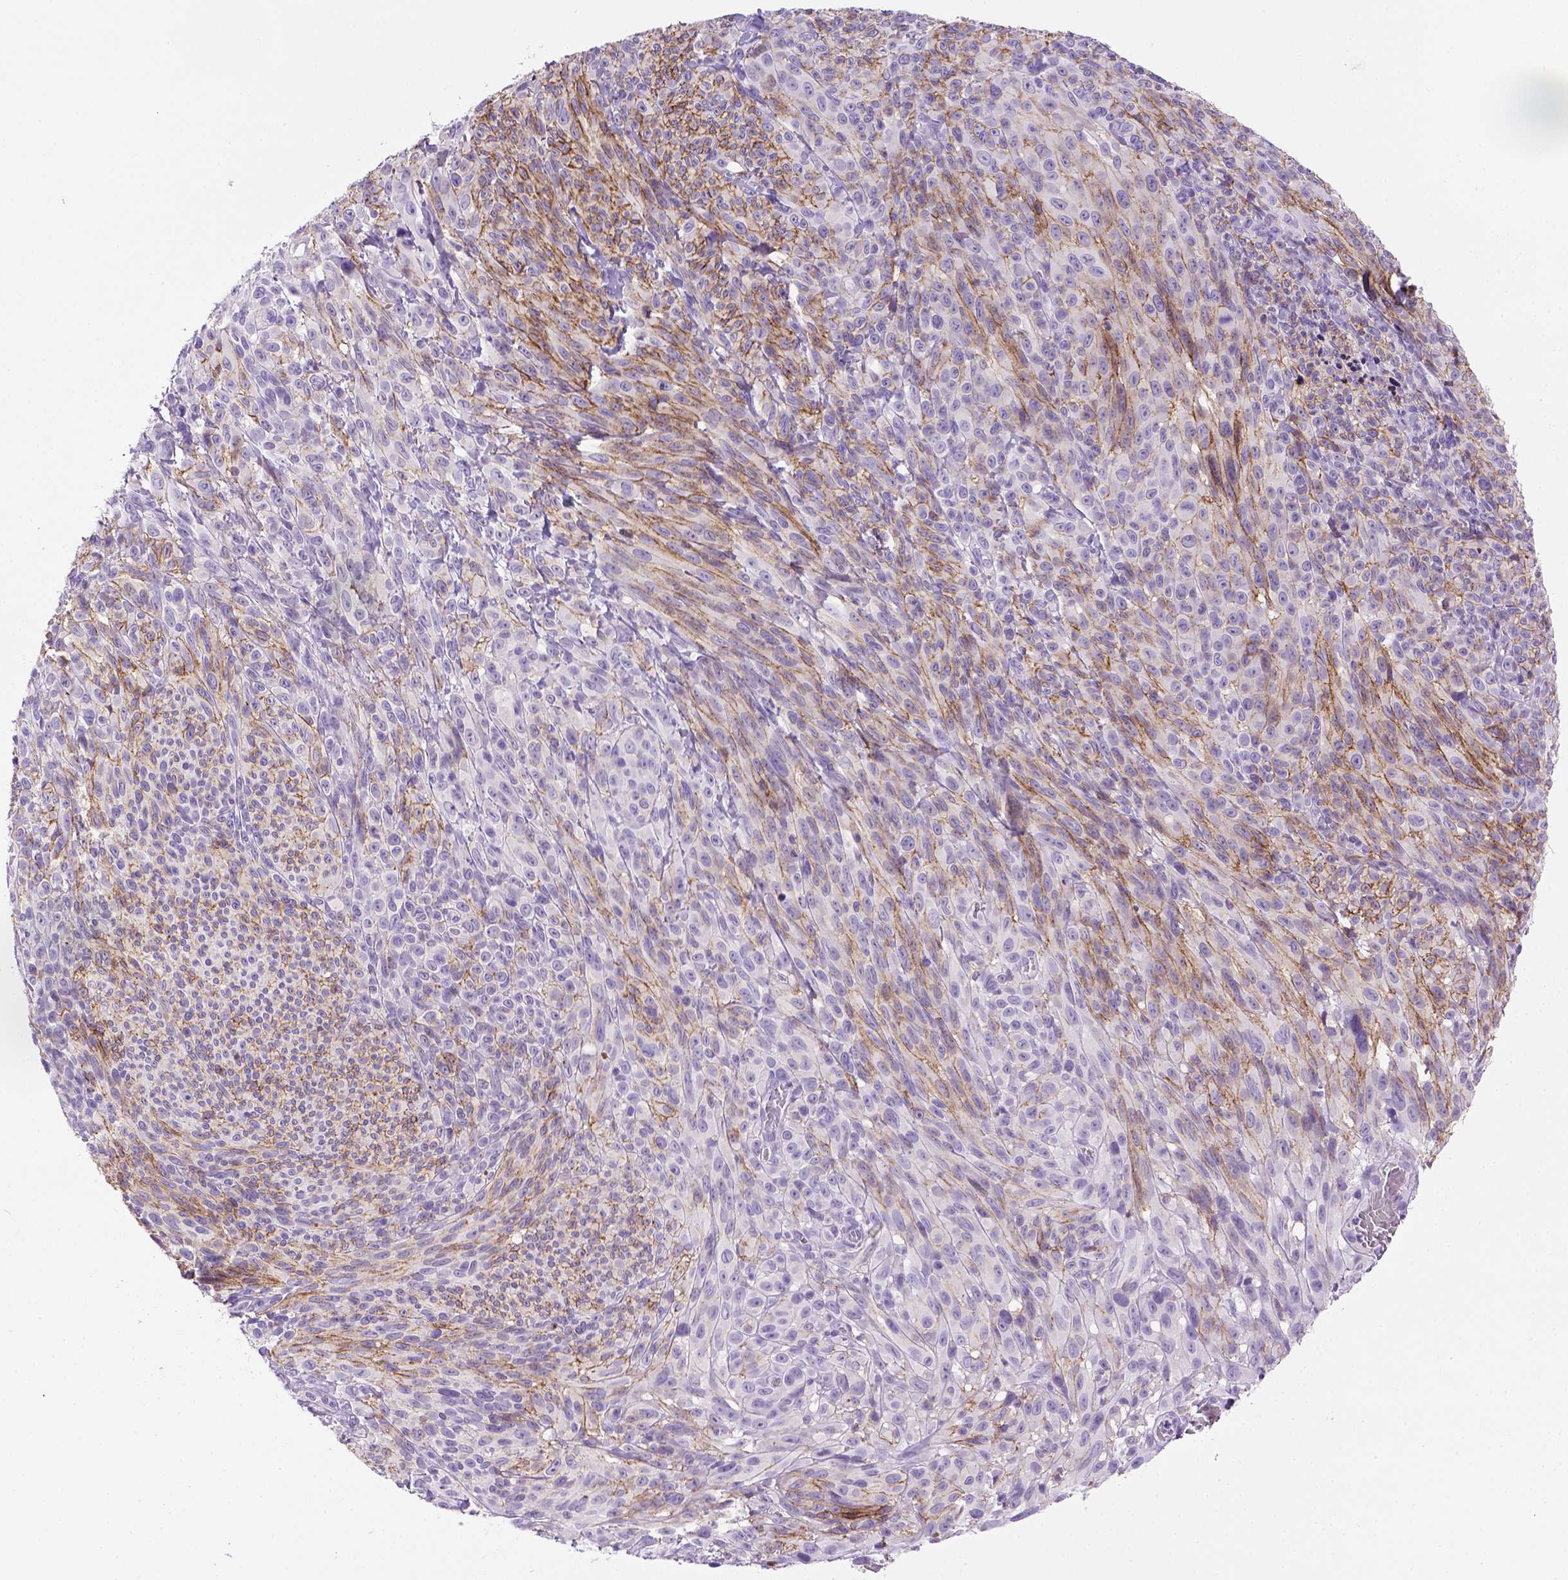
{"staining": {"intensity": "moderate", "quantity": "<25%", "location": "cytoplasmic/membranous"}, "tissue": "melanoma", "cell_type": "Tumor cells", "image_type": "cancer", "snomed": [{"axis": "morphology", "description": "Malignant melanoma, NOS"}, {"axis": "topography", "description": "Skin"}], "caption": "A photomicrograph of malignant melanoma stained for a protein demonstrates moderate cytoplasmic/membranous brown staining in tumor cells.", "gene": "CDH1", "patient": {"sex": "male", "age": 83}}